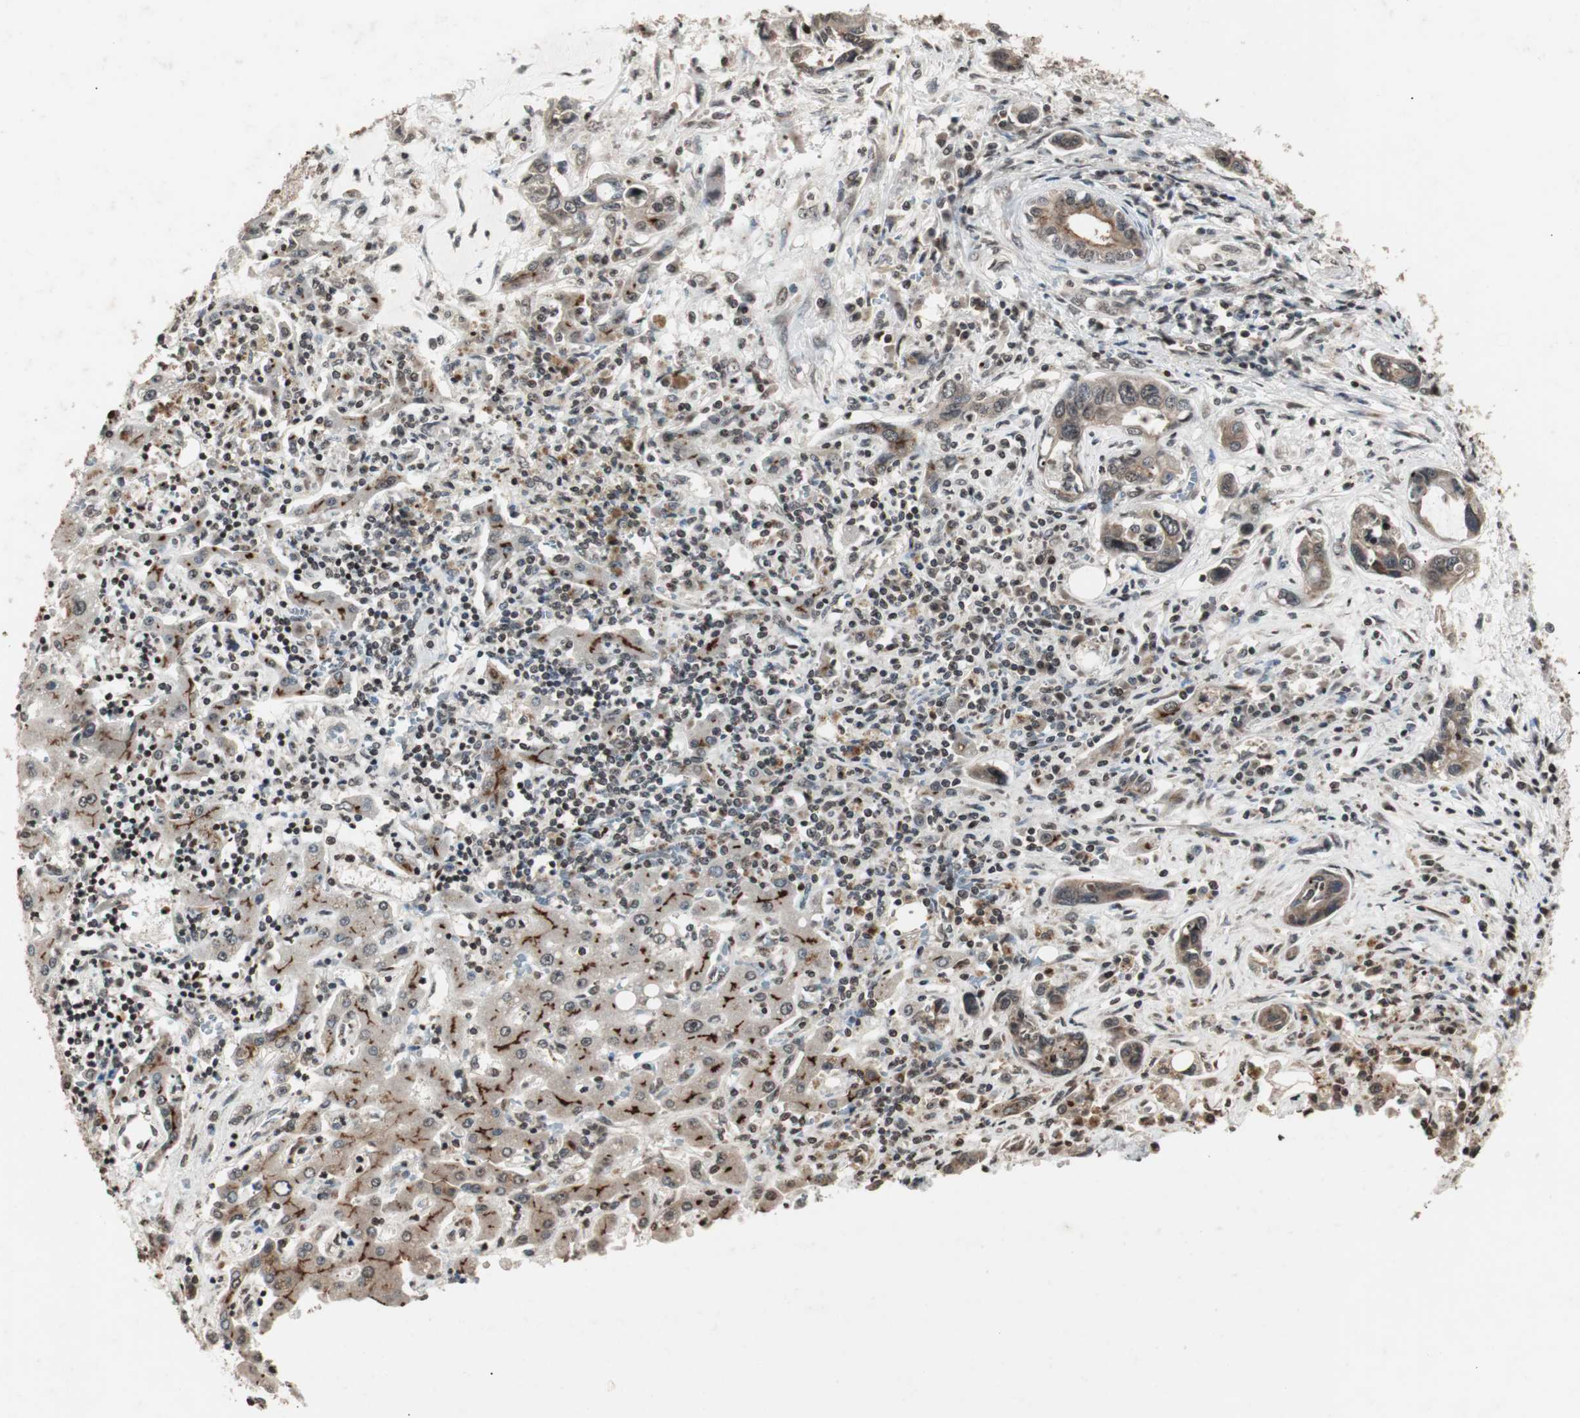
{"staining": {"intensity": "weak", "quantity": "25%-75%", "location": "cytoplasmic/membranous"}, "tissue": "liver cancer", "cell_type": "Tumor cells", "image_type": "cancer", "snomed": [{"axis": "morphology", "description": "Cholangiocarcinoma"}, {"axis": "topography", "description": "Liver"}], "caption": "Immunohistochemistry image of liver cancer (cholangiocarcinoma) stained for a protein (brown), which demonstrates low levels of weak cytoplasmic/membranous positivity in about 25%-75% of tumor cells.", "gene": "ZFC3H1", "patient": {"sex": "female", "age": 65}}